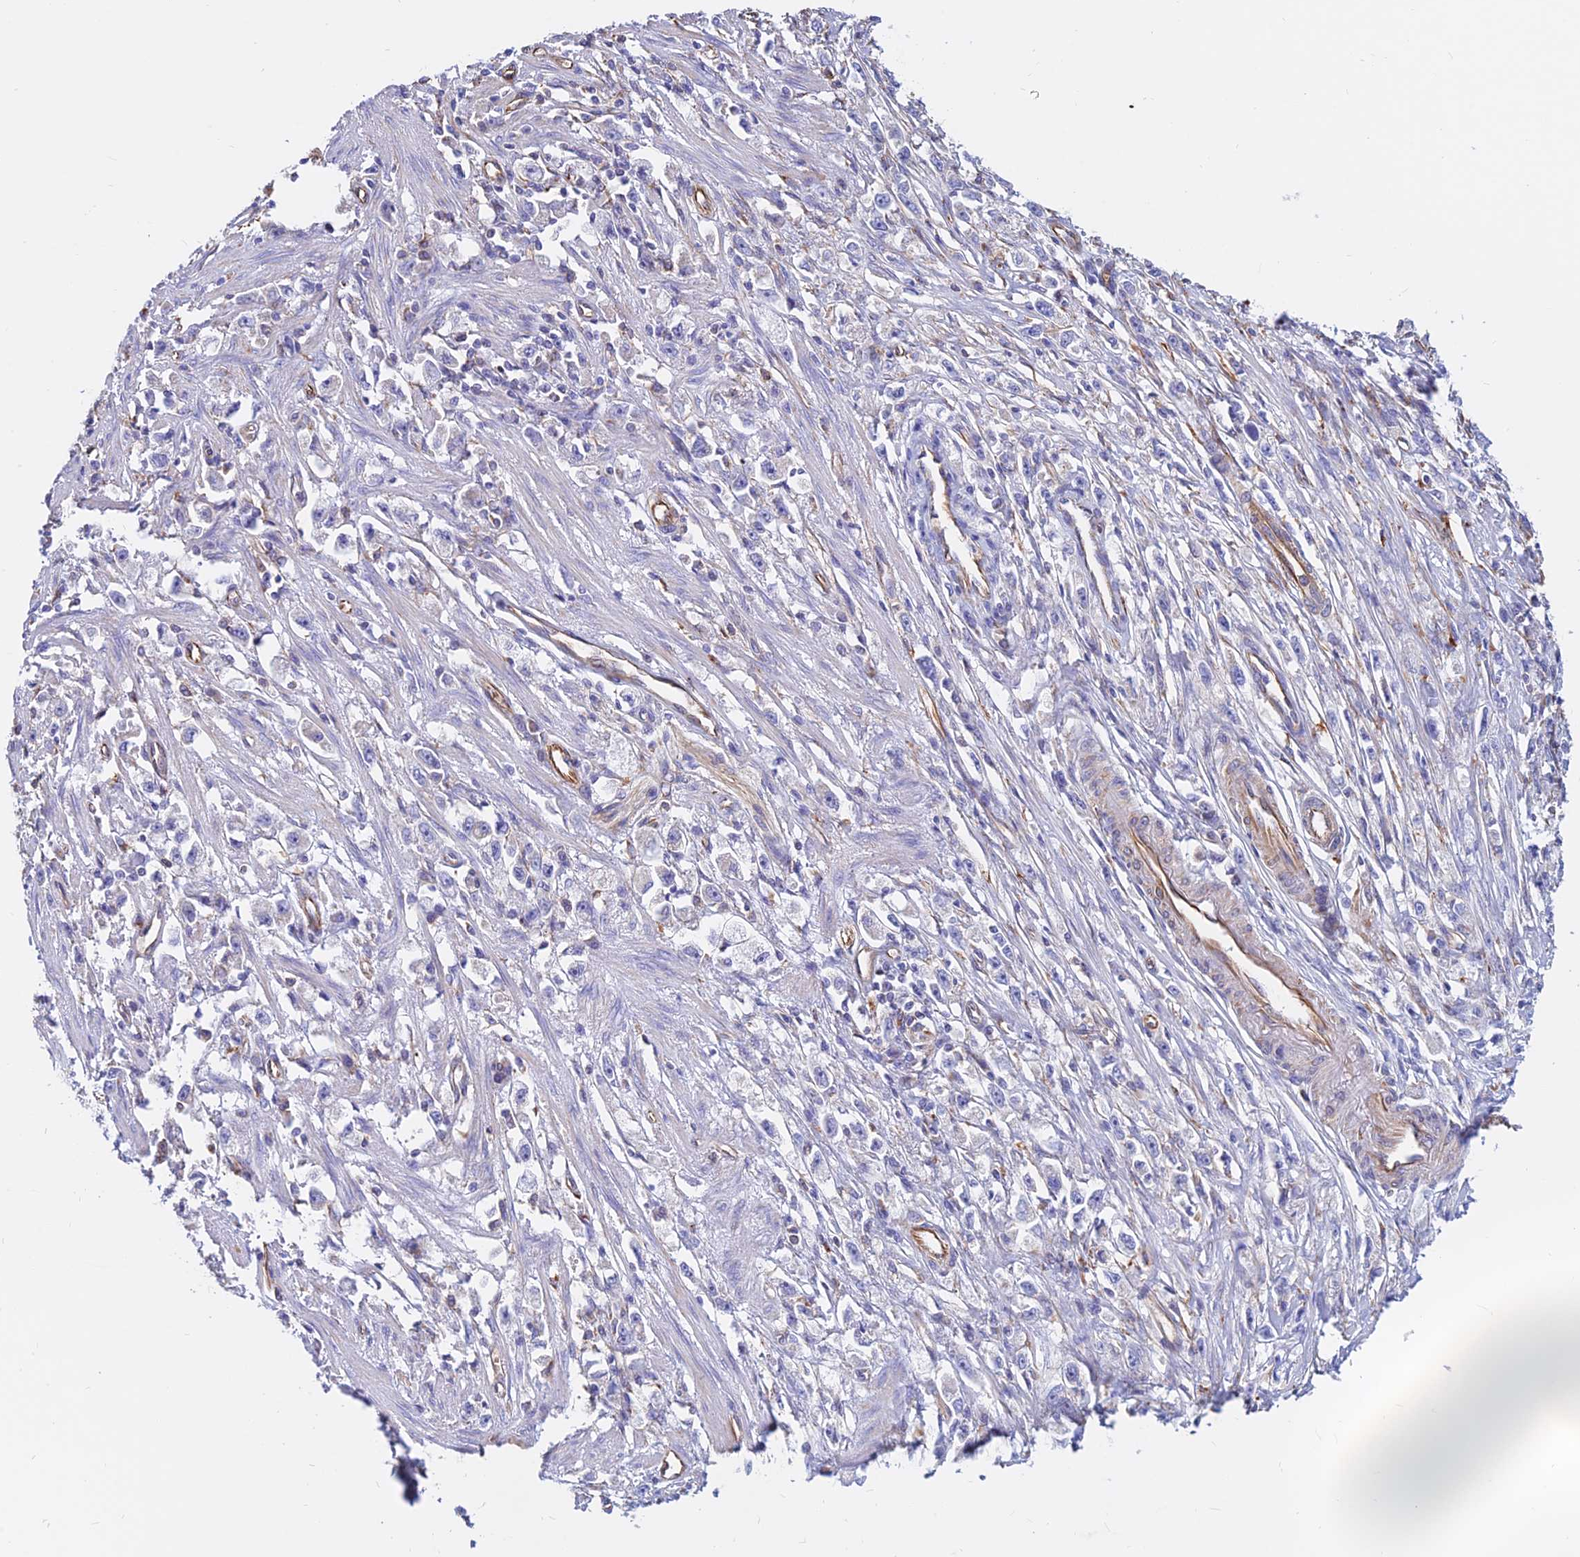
{"staining": {"intensity": "negative", "quantity": "none", "location": "none"}, "tissue": "stomach cancer", "cell_type": "Tumor cells", "image_type": "cancer", "snomed": [{"axis": "morphology", "description": "Adenocarcinoma, NOS"}, {"axis": "topography", "description": "Stomach"}], "caption": "An immunohistochemistry (IHC) histopathology image of stomach cancer is shown. There is no staining in tumor cells of stomach cancer.", "gene": "CDK18", "patient": {"sex": "female", "age": 59}}